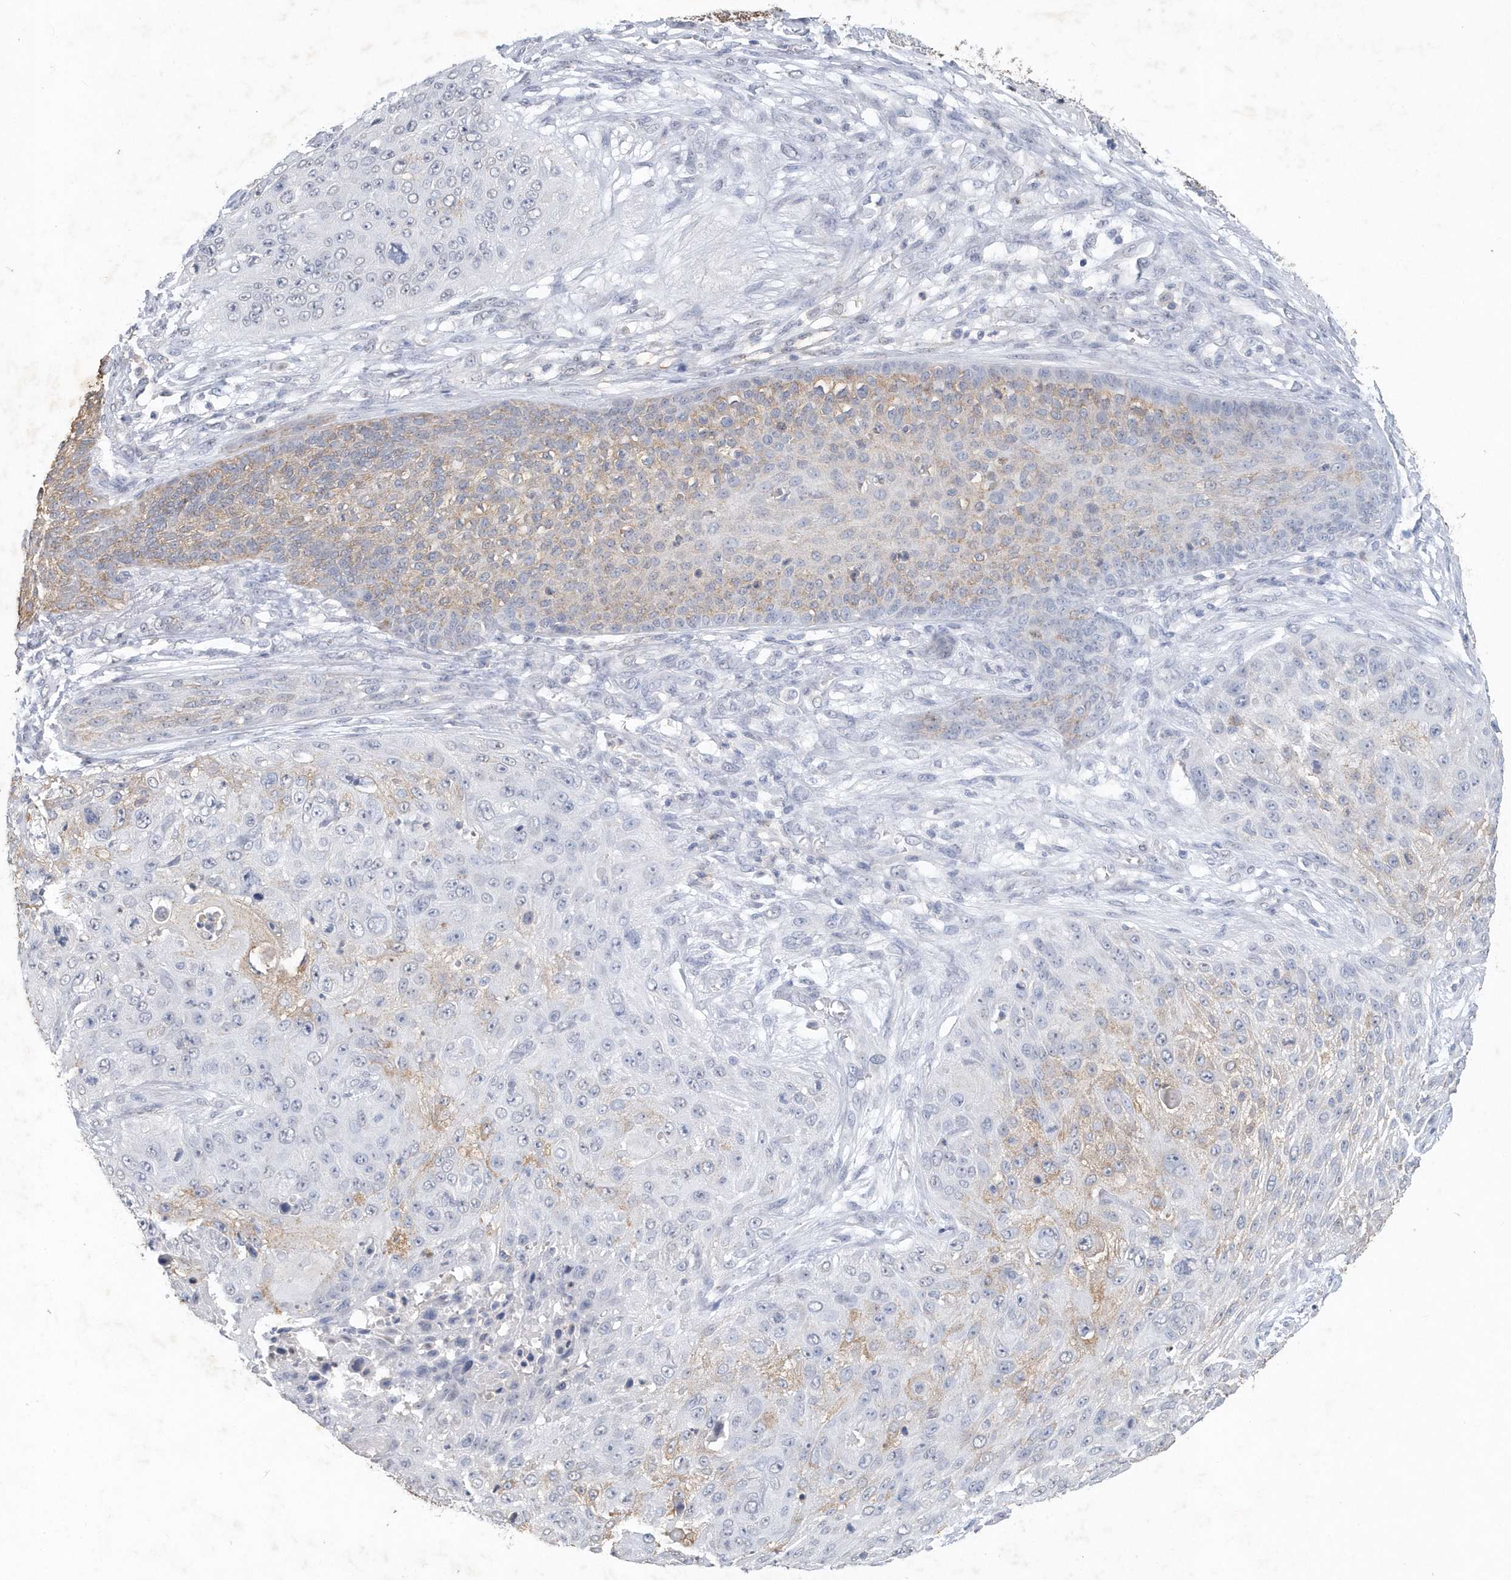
{"staining": {"intensity": "negative", "quantity": "none", "location": "none"}, "tissue": "skin cancer", "cell_type": "Tumor cells", "image_type": "cancer", "snomed": [{"axis": "morphology", "description": "Squamous cell carcinoma, NOS"}, {"axis": "topography", "description": "Skin"}], "caption": "Tumor cells show no significant protein staining in skin squamous cell carcinoma.", "gene": "PDCD1", "patient": {"sex": "female", "age": 80}}